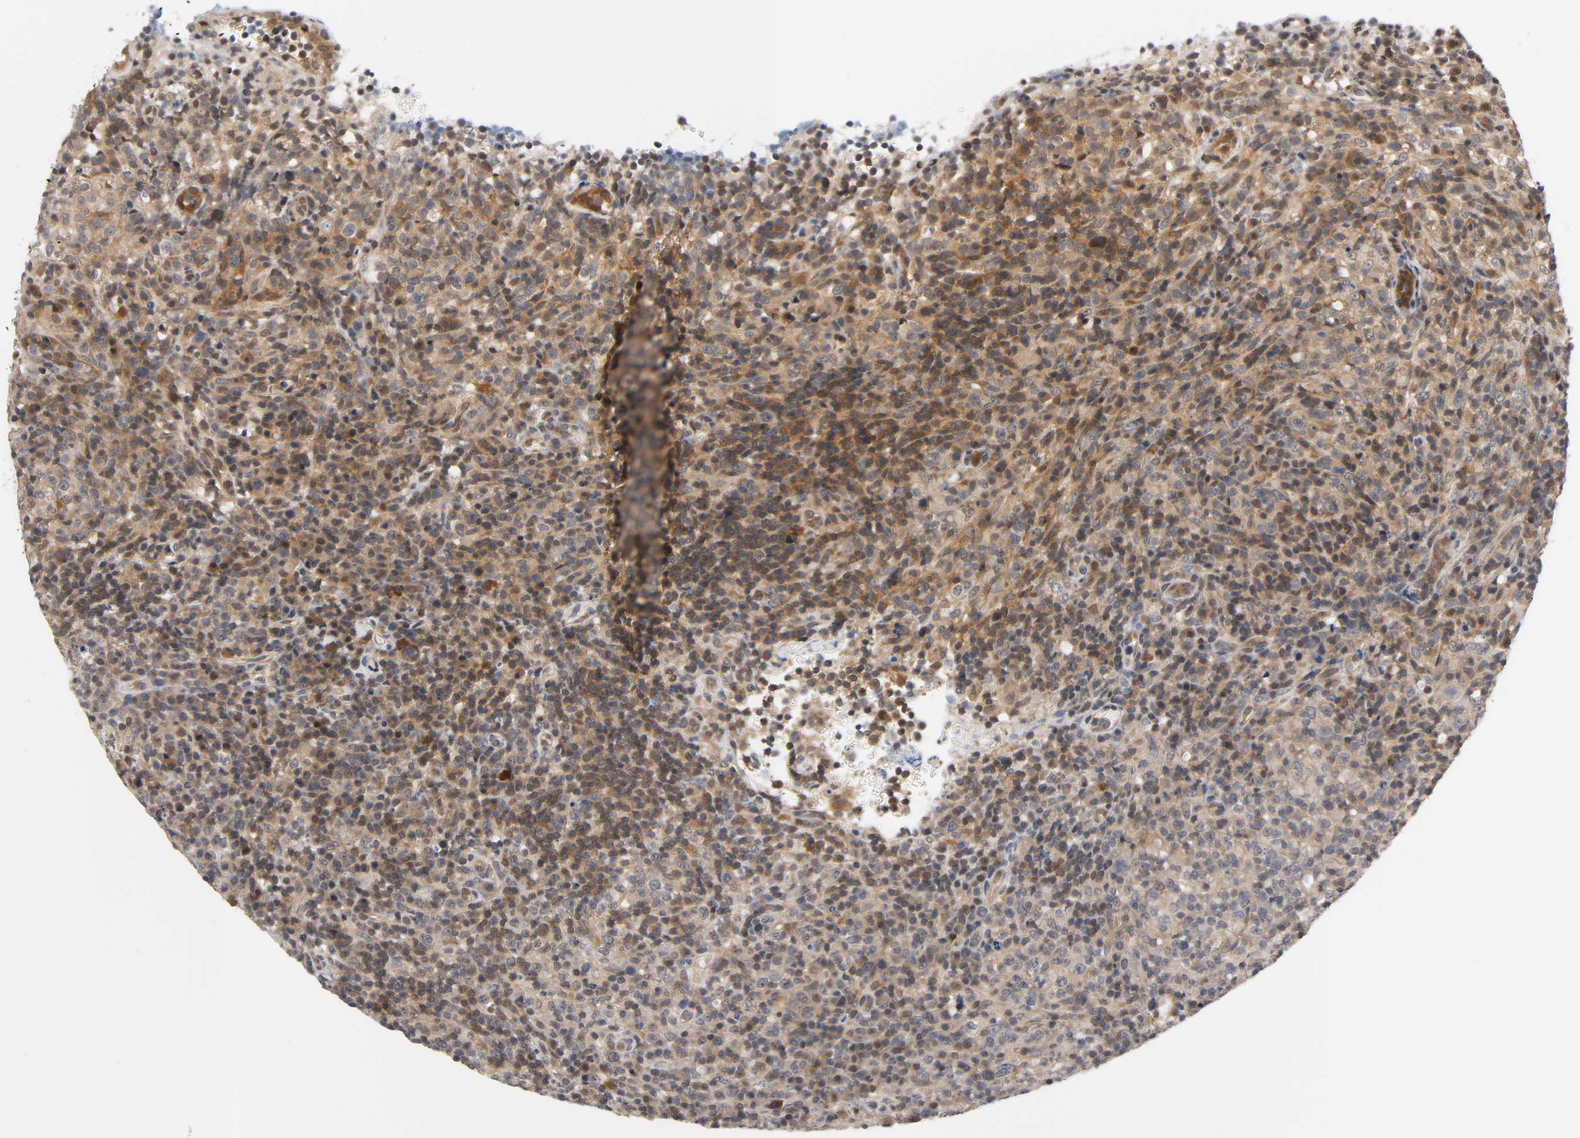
{"staining": {"intensity": "moderate", "quantity": ">75%", "location": "cytoplasmic/membranous"}, "tissue": "lymphoma", "cell_type": "Tumor cells", "image_type": "cancer", "snomed": [{"axis": "morphology", "description": "Malignant lymphoma, non-Hodgkin's type, High grade"}, {"axis": "topography", "description": "Lymph node"}], "caption": "A brown stain highlights moderate cytoplasmic/membranous positivity of a protein in malignant lymphoma, non-Hodgkin's type (high-grade) tumor cells.", "gene": "PRKAB1", "patient": {"sex": "female", "age": 76}}